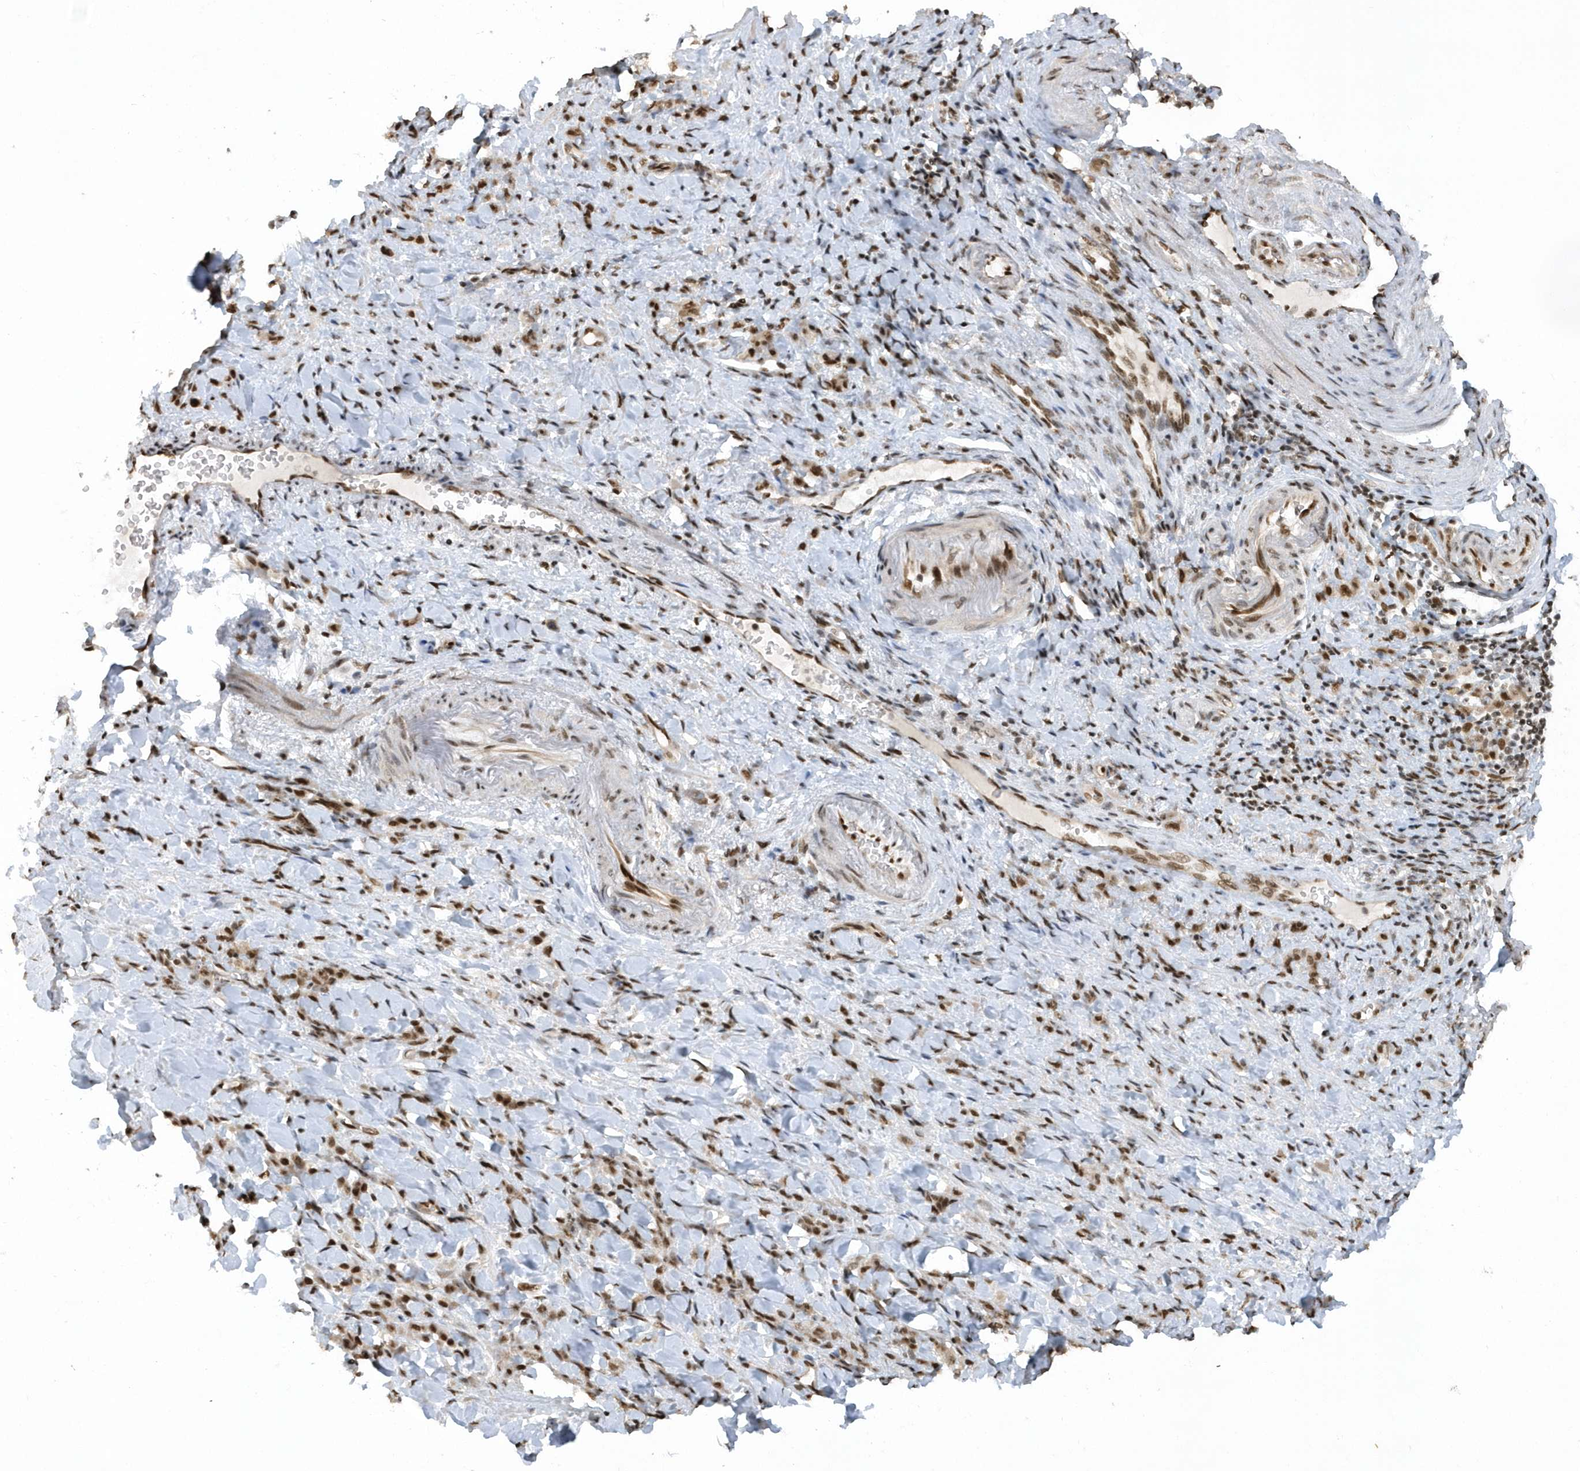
{"staining": {"intensity": "moderate", "quantity": ">75%", "location": "nuclear"}, "tissue": "stomach cancer", "cell_type": "Tumor cells", "image_type": "cancer", "snomed": [{"axis": "morphology", "description": "Normal tissue, NOS"}, {"axis": "morphology", "description": "Adenocarcinoma, NOS"}, {"axis": "topography", "description": "Stomach"}], "caption": "Adenocarcinoma (stomach) tissue exhibits moderate nuclear expression in approximately >75% of tumor cells, visualized by immunohistochemistry.", "gene": "SEPHS1", "patient": {"sex": "male", "age": 82}}